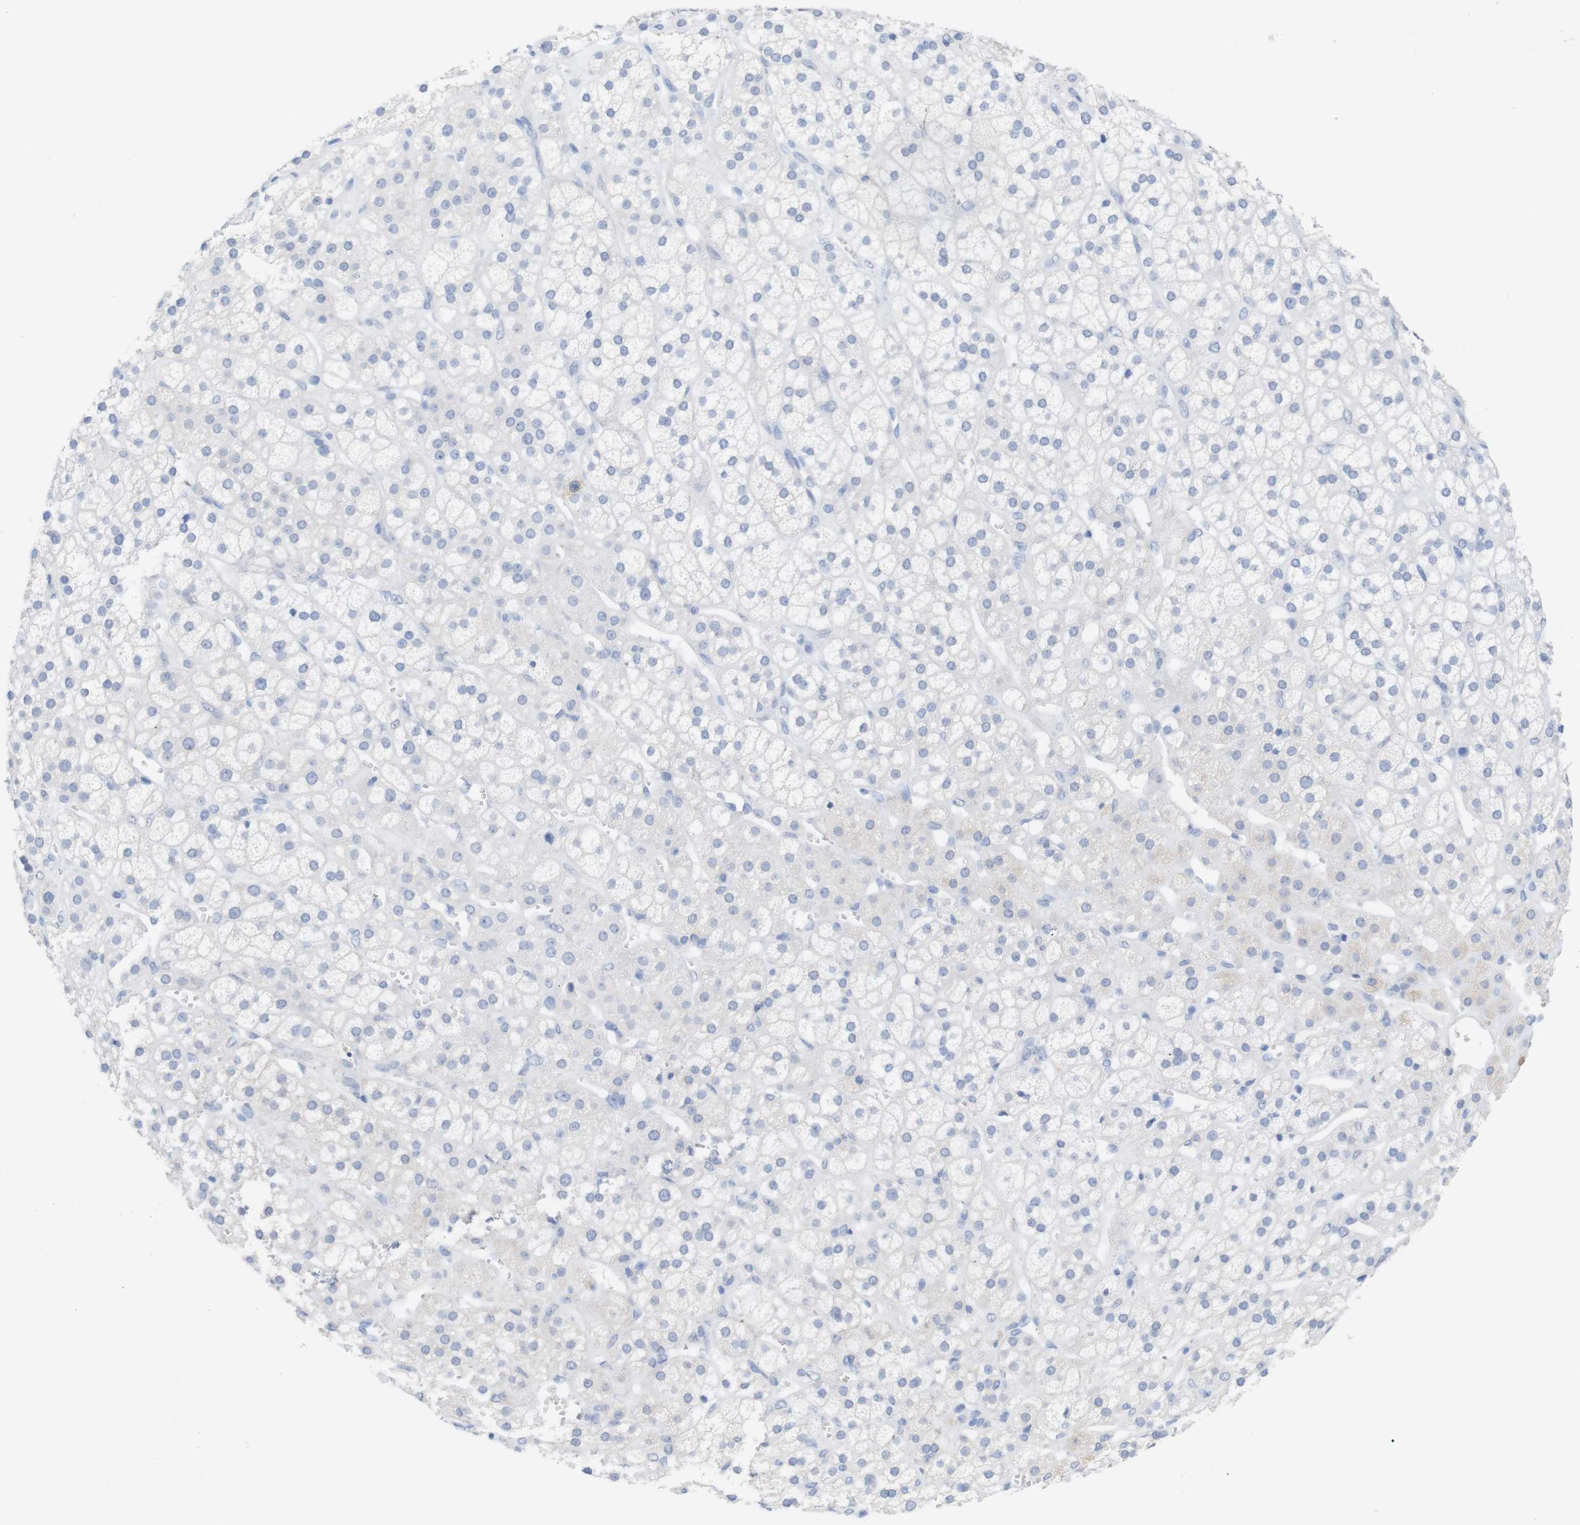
{"staining": {"intensity": "negative", "quantity": "none", "location": "none"}, "tissue": "adrenal gland", "cell_type": "Glandular cells", "image_type": "normal", "snomed": [{"axis": "morphology", "description": "Normal tissue, NOS"}, {"axis": "topography", "description": "Adrenal gland"}], "caption": "This is an immunohistochemistry (IHC) micrograph of benign adrenal gland. There is no staining in glandular cells.", "gene": "PNMA1", "patient": {"sex": "male", "age": 56}}